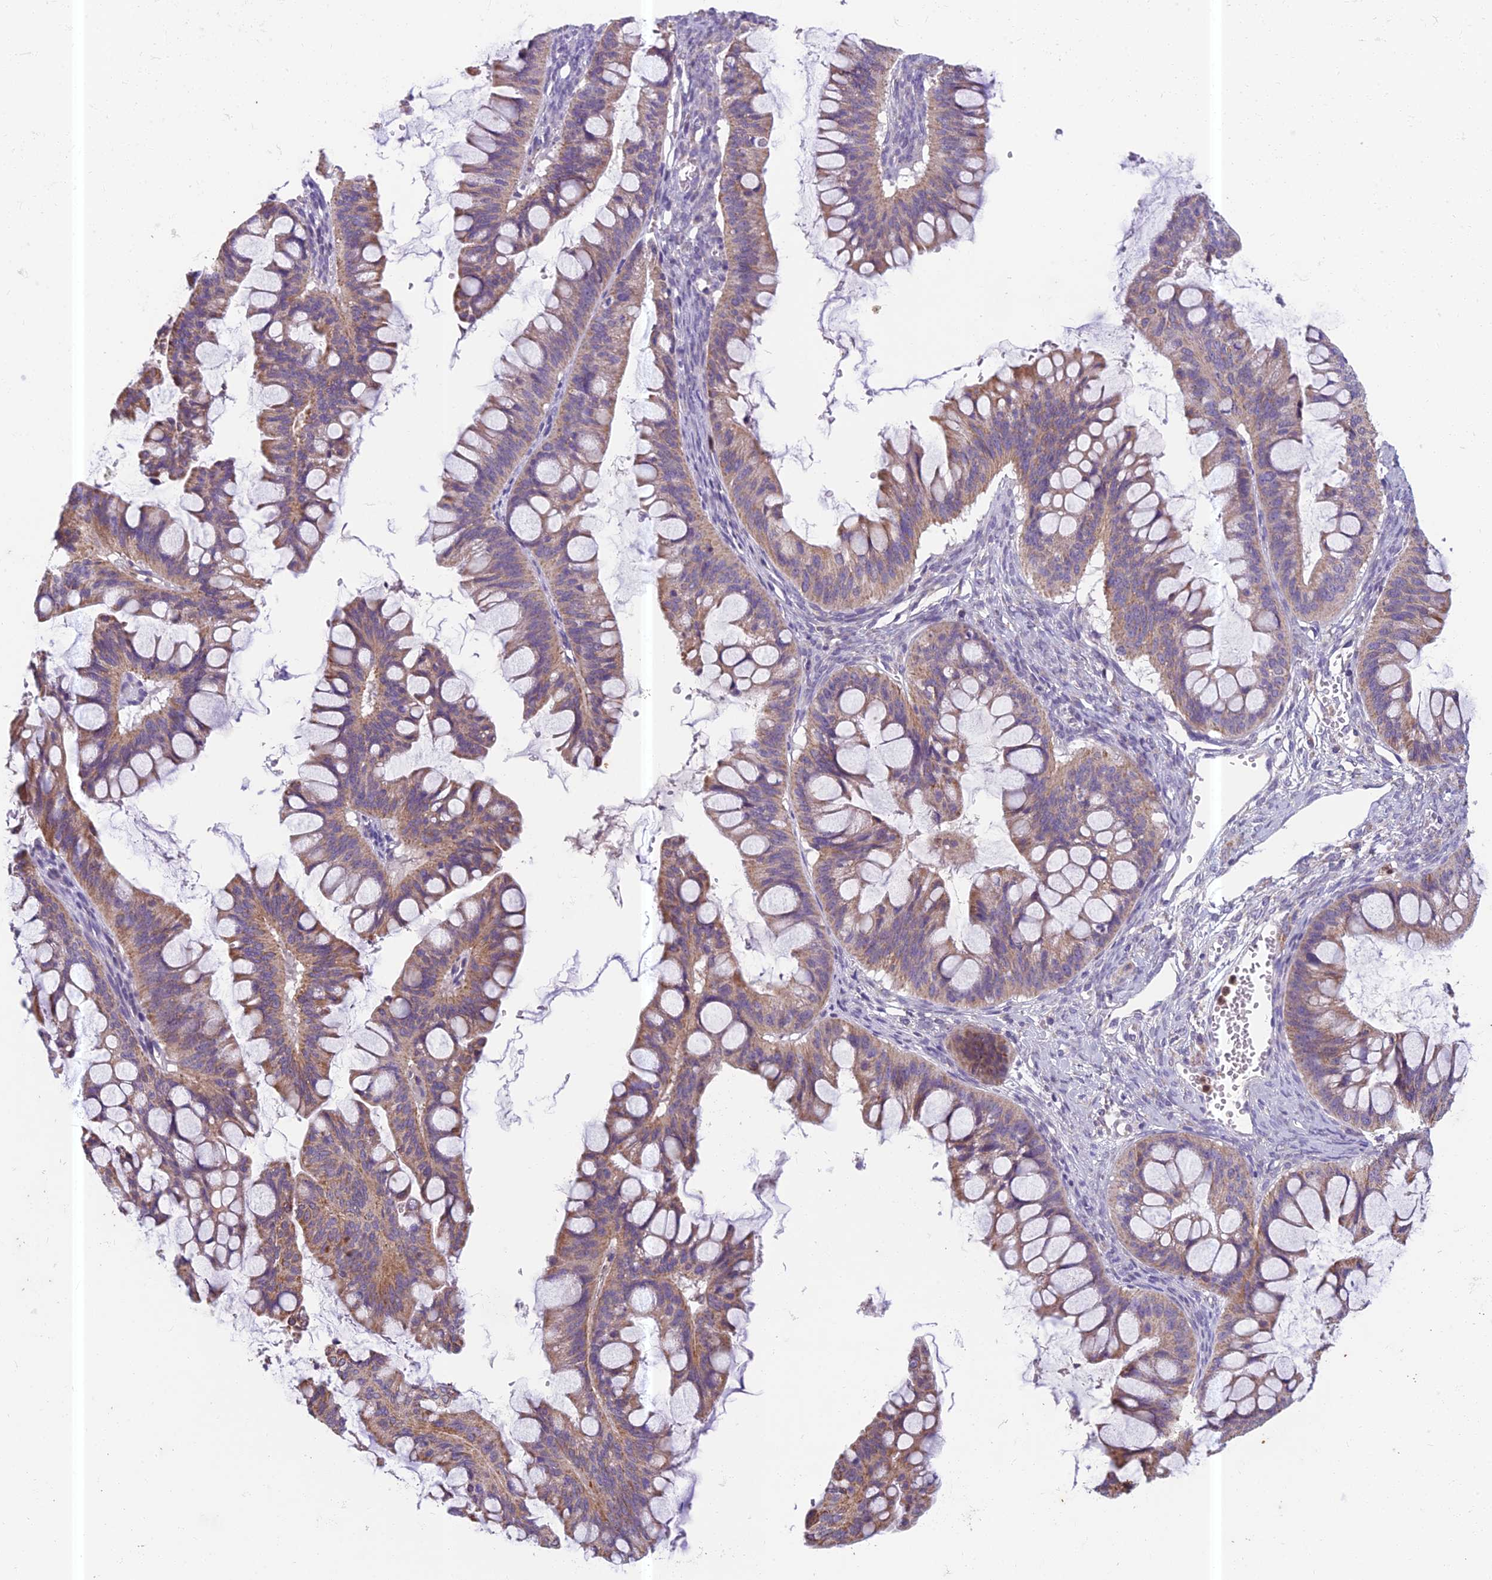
{"staining": {"intensity": "weak", "quantity": ">75%", "location": "cytoplasmic/membranous"}, "tissue": "ovarian cancer", "cell_type": "Tumor cells", "image_type": "cancer", "snomed": [{"axis": "morphology", "description": "Cystadenocarcinoma, mucinous, NOS"}, {"axis": "topography", "description": "Ovary"}], "caption": "Human ovarian cancer (mucinous cystadenocarcinoma) stained with a protein marker demonstrates weak staining in tumor cells.", "gene": "ENSG00000188897", "patient": {"sex": "female", "age": 73}}